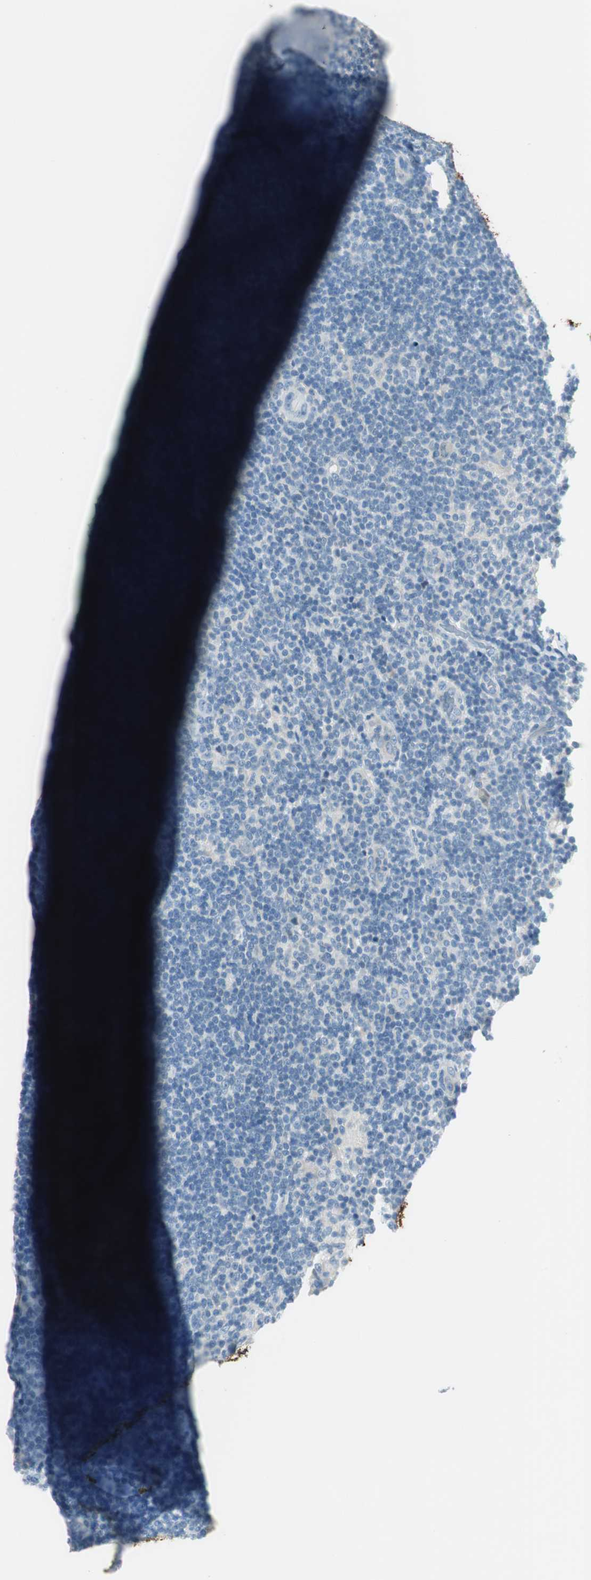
{"staining": {"intensity": "negative", "quantity": "none", "location": "none"}, "tissue": "lymphoma", "cell_type": "Tumor cells", "image_type": "cancer", "snomed": [{"axis": "morphology", "description": "Hodgkin's disease, NOS"}, {"axis": "topography", "description": "Lymph node"}], "caption": "Tumor cells are negative for brown protein staining in Hodgkin's disease.", "gene": "GNAO1", "patient": {"sex": "female", "age": 57}}